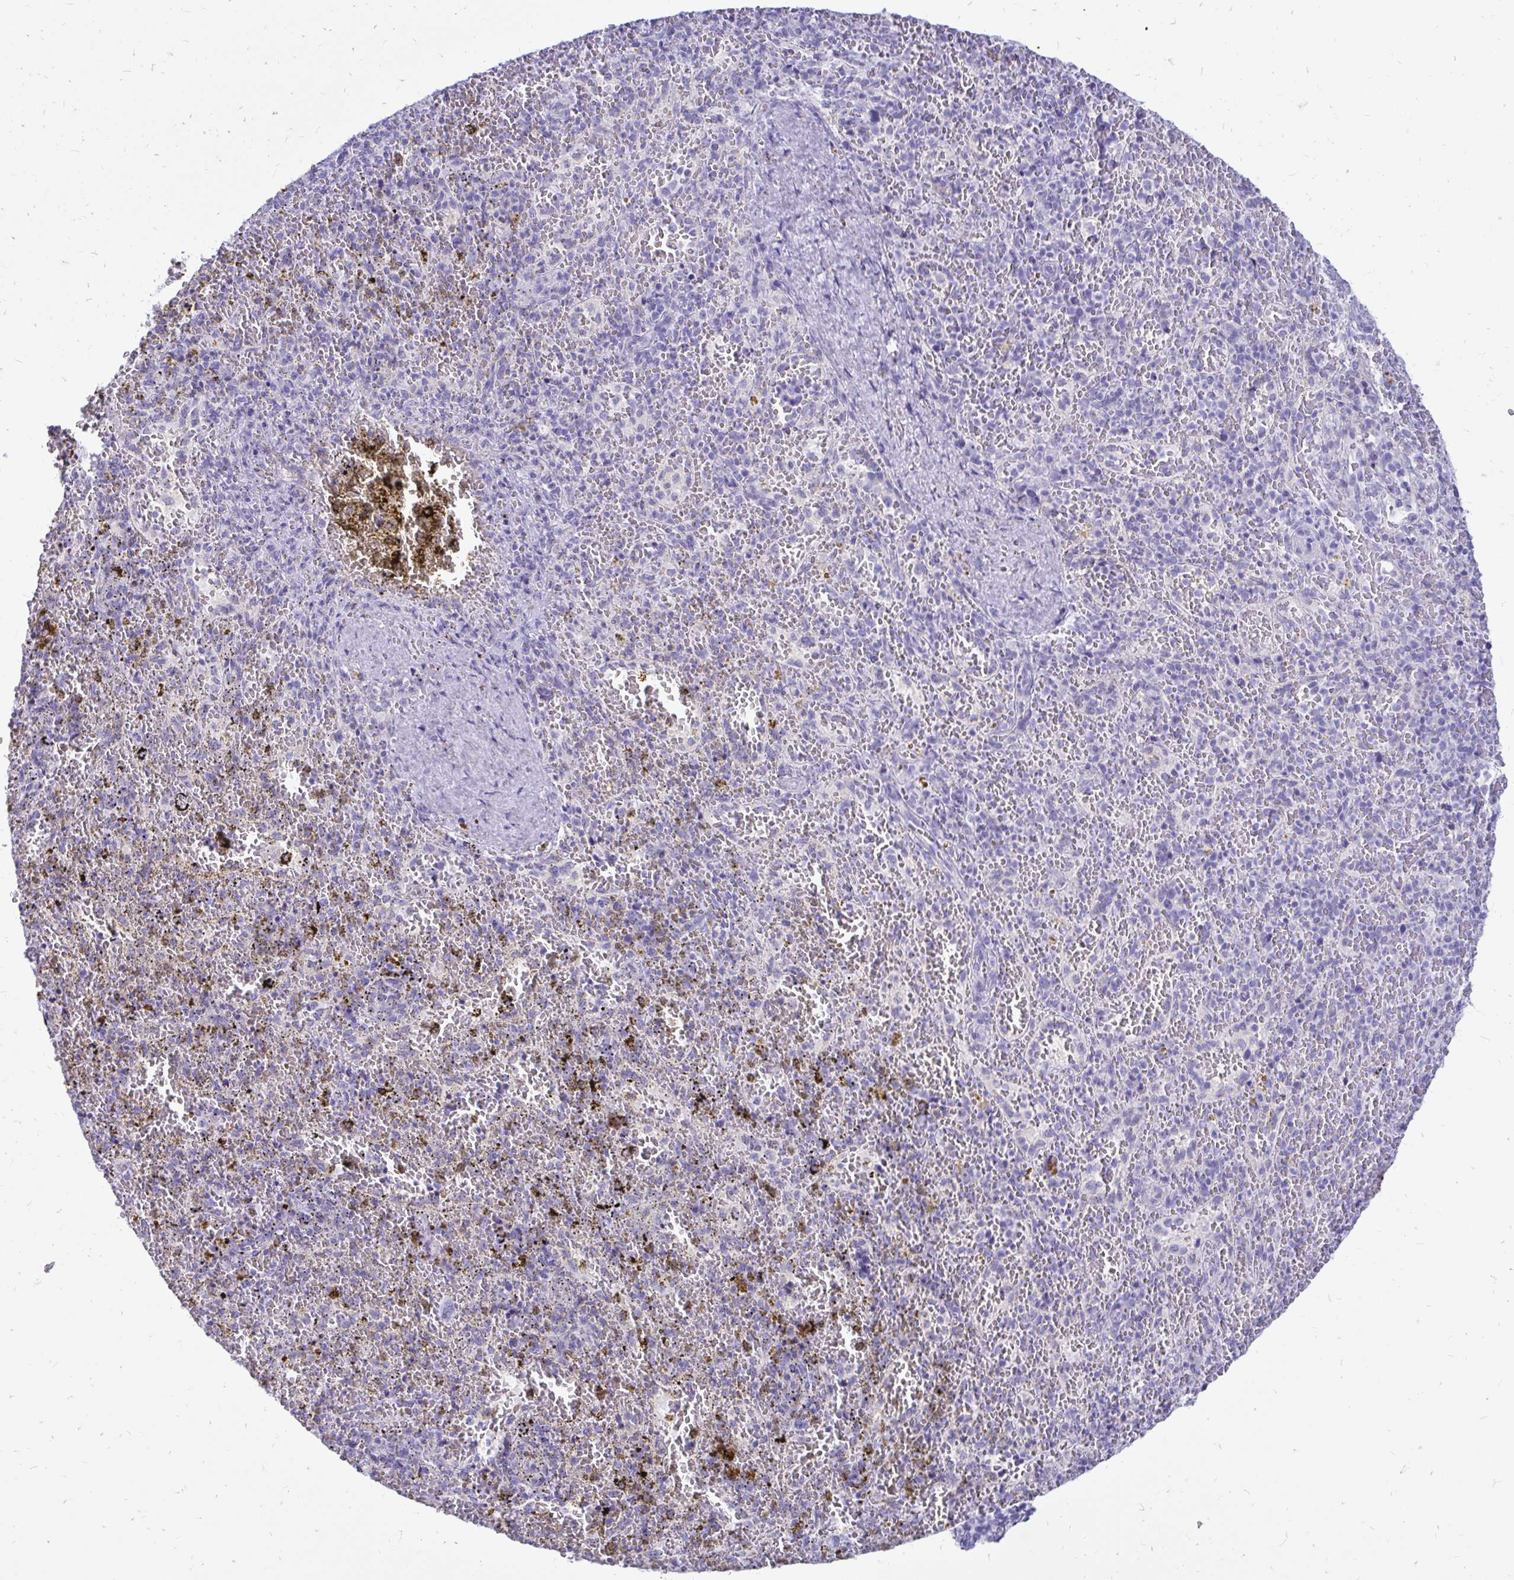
{"staining": {"intensity": "negative", "quantity": "none", "location": "none"}, "tissue": "spleen", "cell_type": "Cells in red pulp", "image_type": "normal", "snomed": [{"axis": "morphology", "description": "Normal tissue, NOS"}, {"axis": "topography", "description": "Spleen"}], "caption": "The histopathology image demonstrates no significant expression in cells in red pulp of spleen.", "gene": "NANOGNB", "patient": {"sex": "female", "age": 50}}